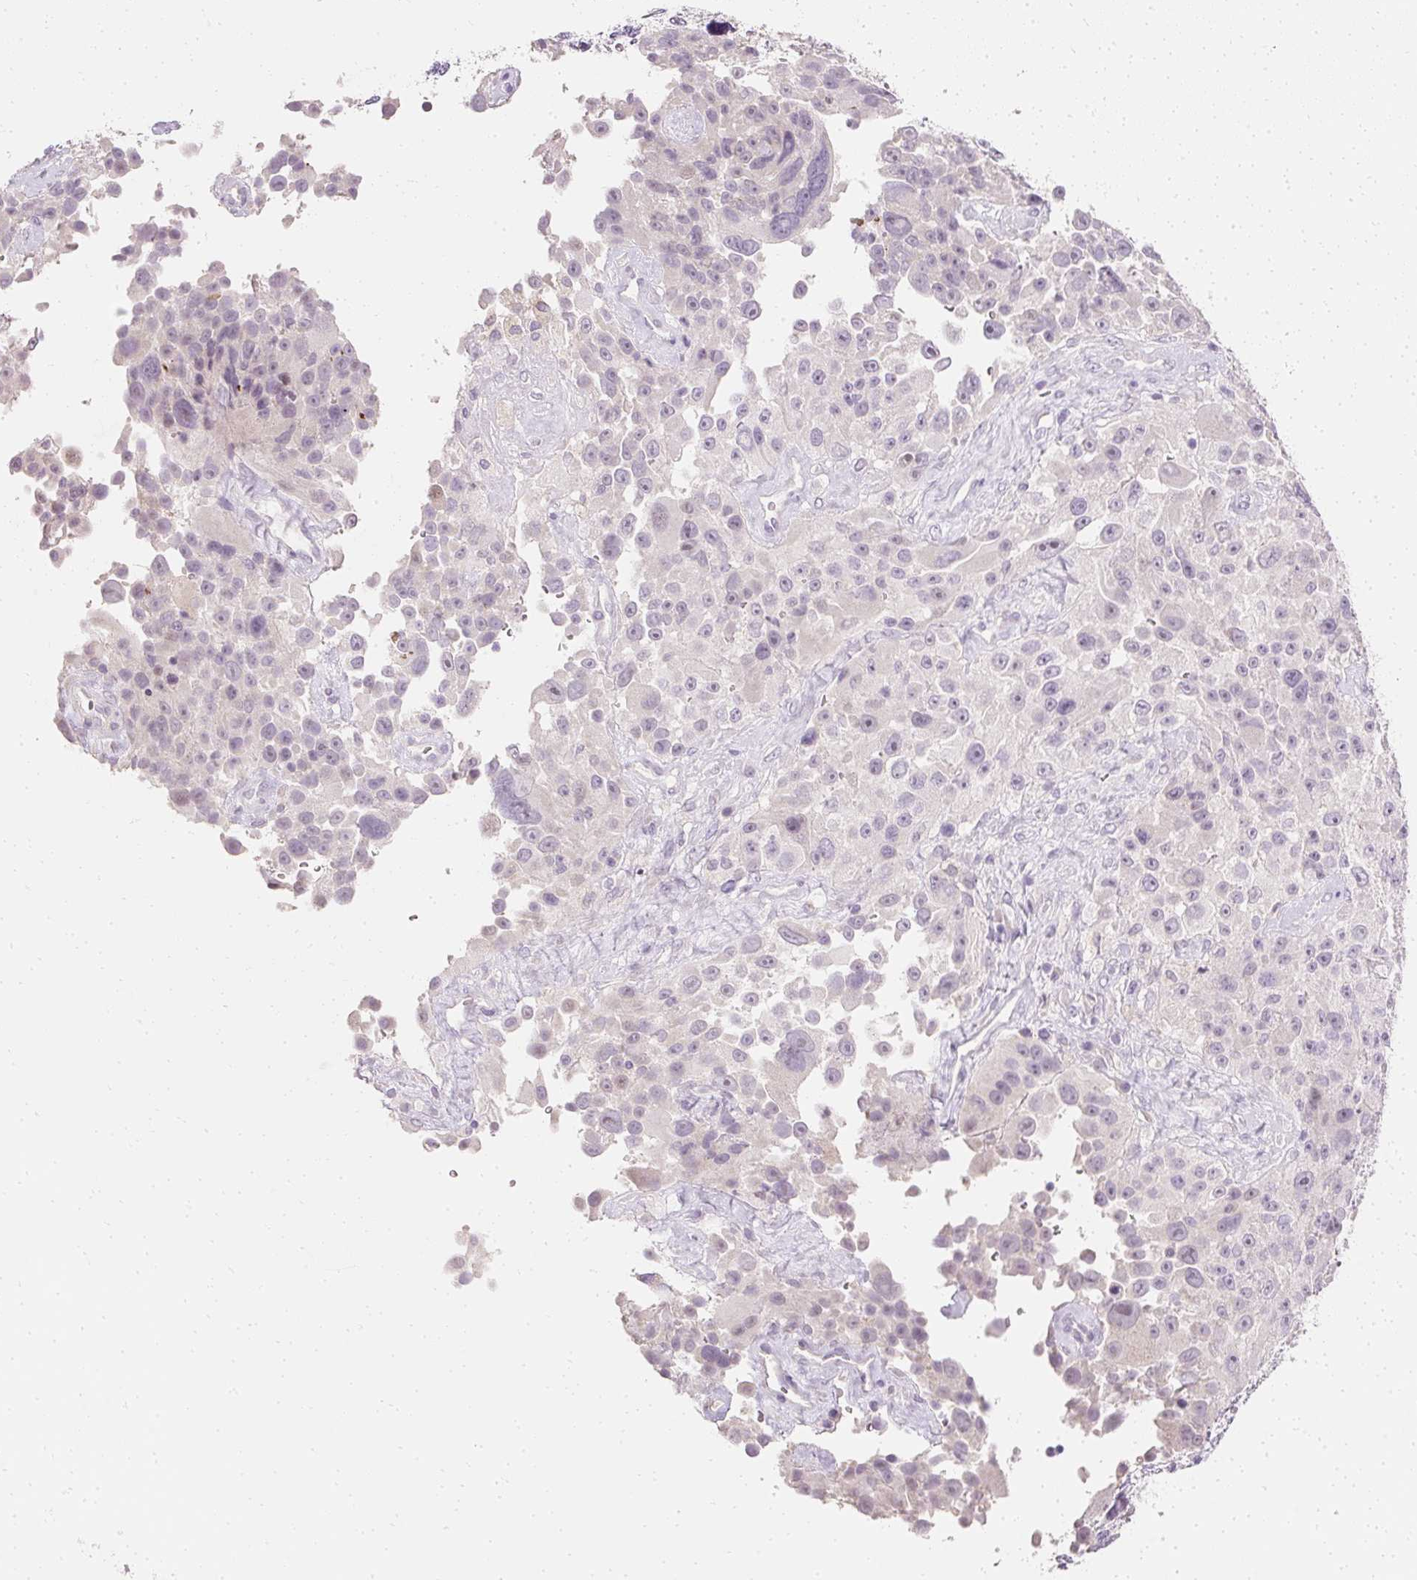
{"staining": {"intensity": "weak", "quantity": "<25%", "location": "nuclear"}, "tissue": "melanoma", "cell_type": "Tumor cells", "image_type": "cancer", "snomed": [{"axis": "morphology", "description": "Malignant melanoma, Metastatic site"}, {"axis": "topography", "description": "Lymph node"}], "caption": "A high-resolution histopathology image shows immunohistochemistry staining of melanoma, which demonstrates no significant staining in tumor cells.", "gene": "ELAVL3", "patient": {"sex": "male", "age": 62}}